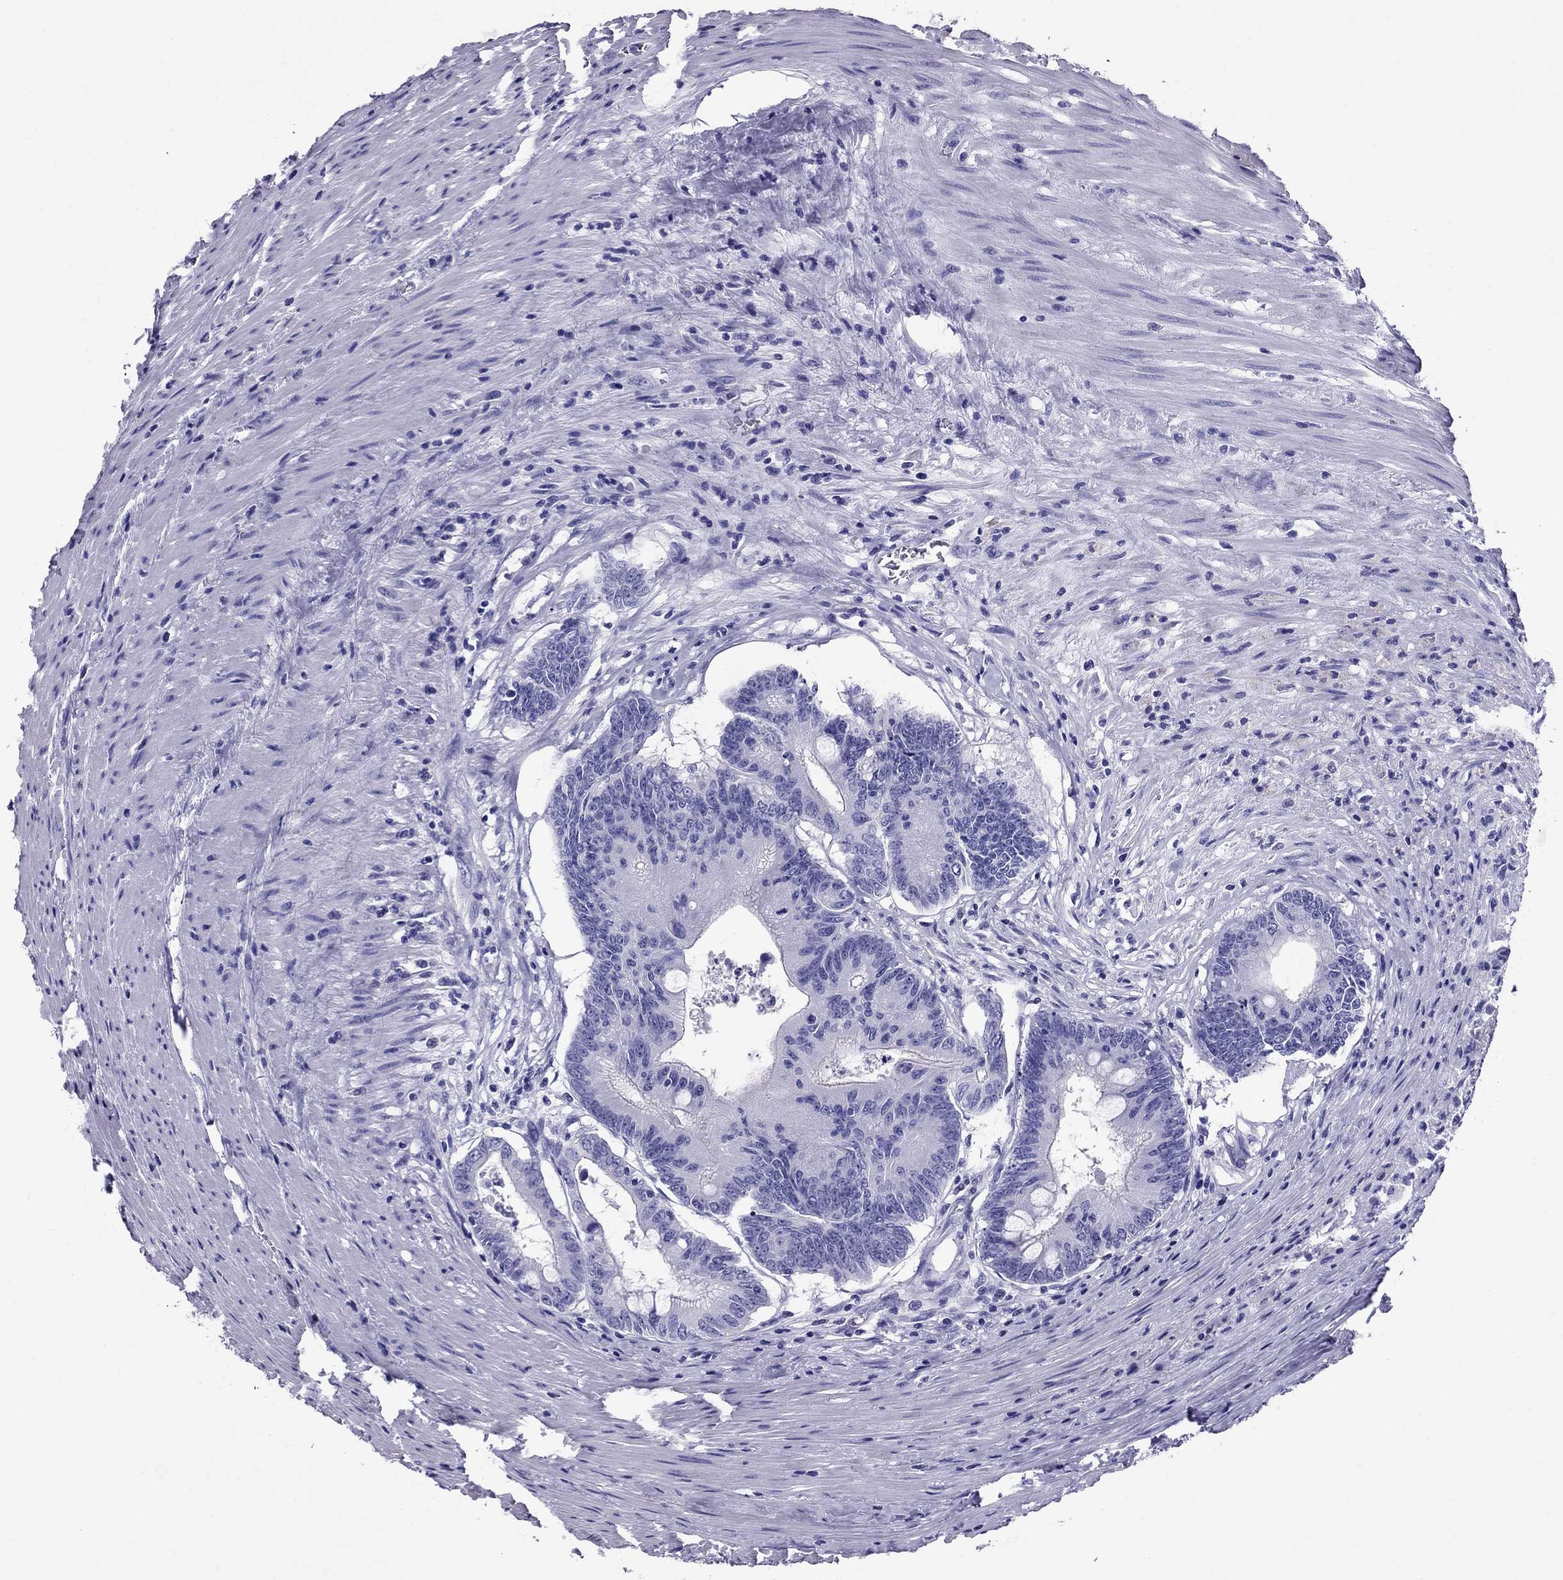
{"staining": {"intensity": "negative", "quantity": "none", "location": "none"}, "tissue": "colorectal cancer", "cell_type": "Tumor cells", "image_type": "cancer", "snomed": [{"axis": "morphology", "description": "Adenocarcinoma, NOS"}, {"axis": "topography", "description": "Rectum"}], "caption": "The histopathology image displays no staining of tumor cells in adenocarcinoma (colorectal). The staining was performed using DAB (3,3'-diaminobenzidine) to visualize the protein expression in brown, while the nuclei were stained in blue with hematoxylin (Magnification: 20x).", "gene": "AVPR1B", "patient": {"sex": "male", "age": 59}}